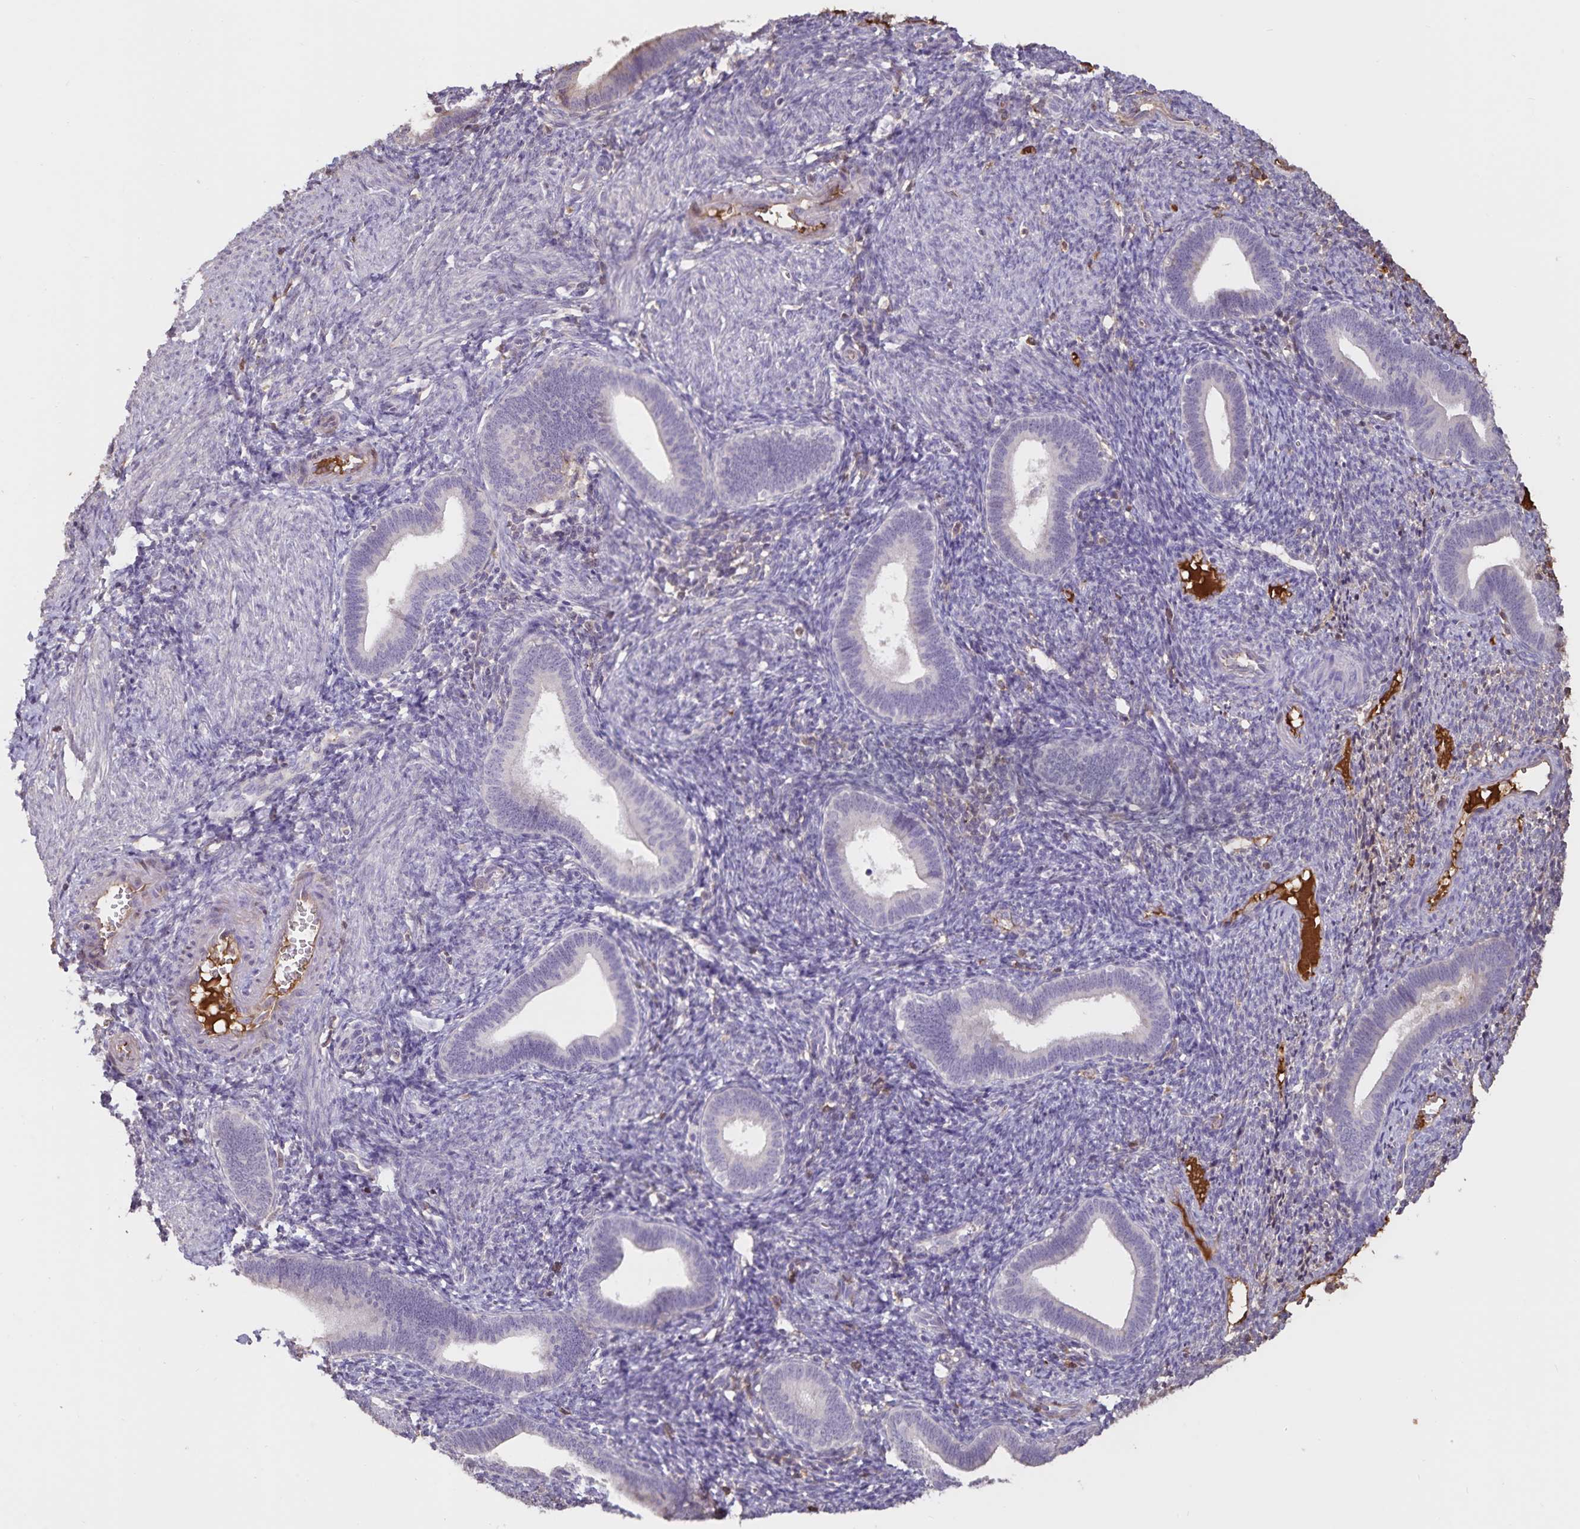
{"staining": {"intensity": "moderate", "quantity": "<25%", "location": "cytoplasmic/membranous"}, "tissue": "endometrium", "cell_type": "Cells in endometrial stroma", "image_type": "normal", "snomed": [{"axis": "morphology", "description": "Normal tissue, NOS"}, {"axis": "topography", "description": "Endometrium"}], "caption": "Immunohistochemical staining of normal endometrium exhibits low levels of moderate cytoplasmic/membranous staining in about <25% of cells in endometrial stroma.", "gene": "FGG", "patient": {"sex": "female", "age": 41}}